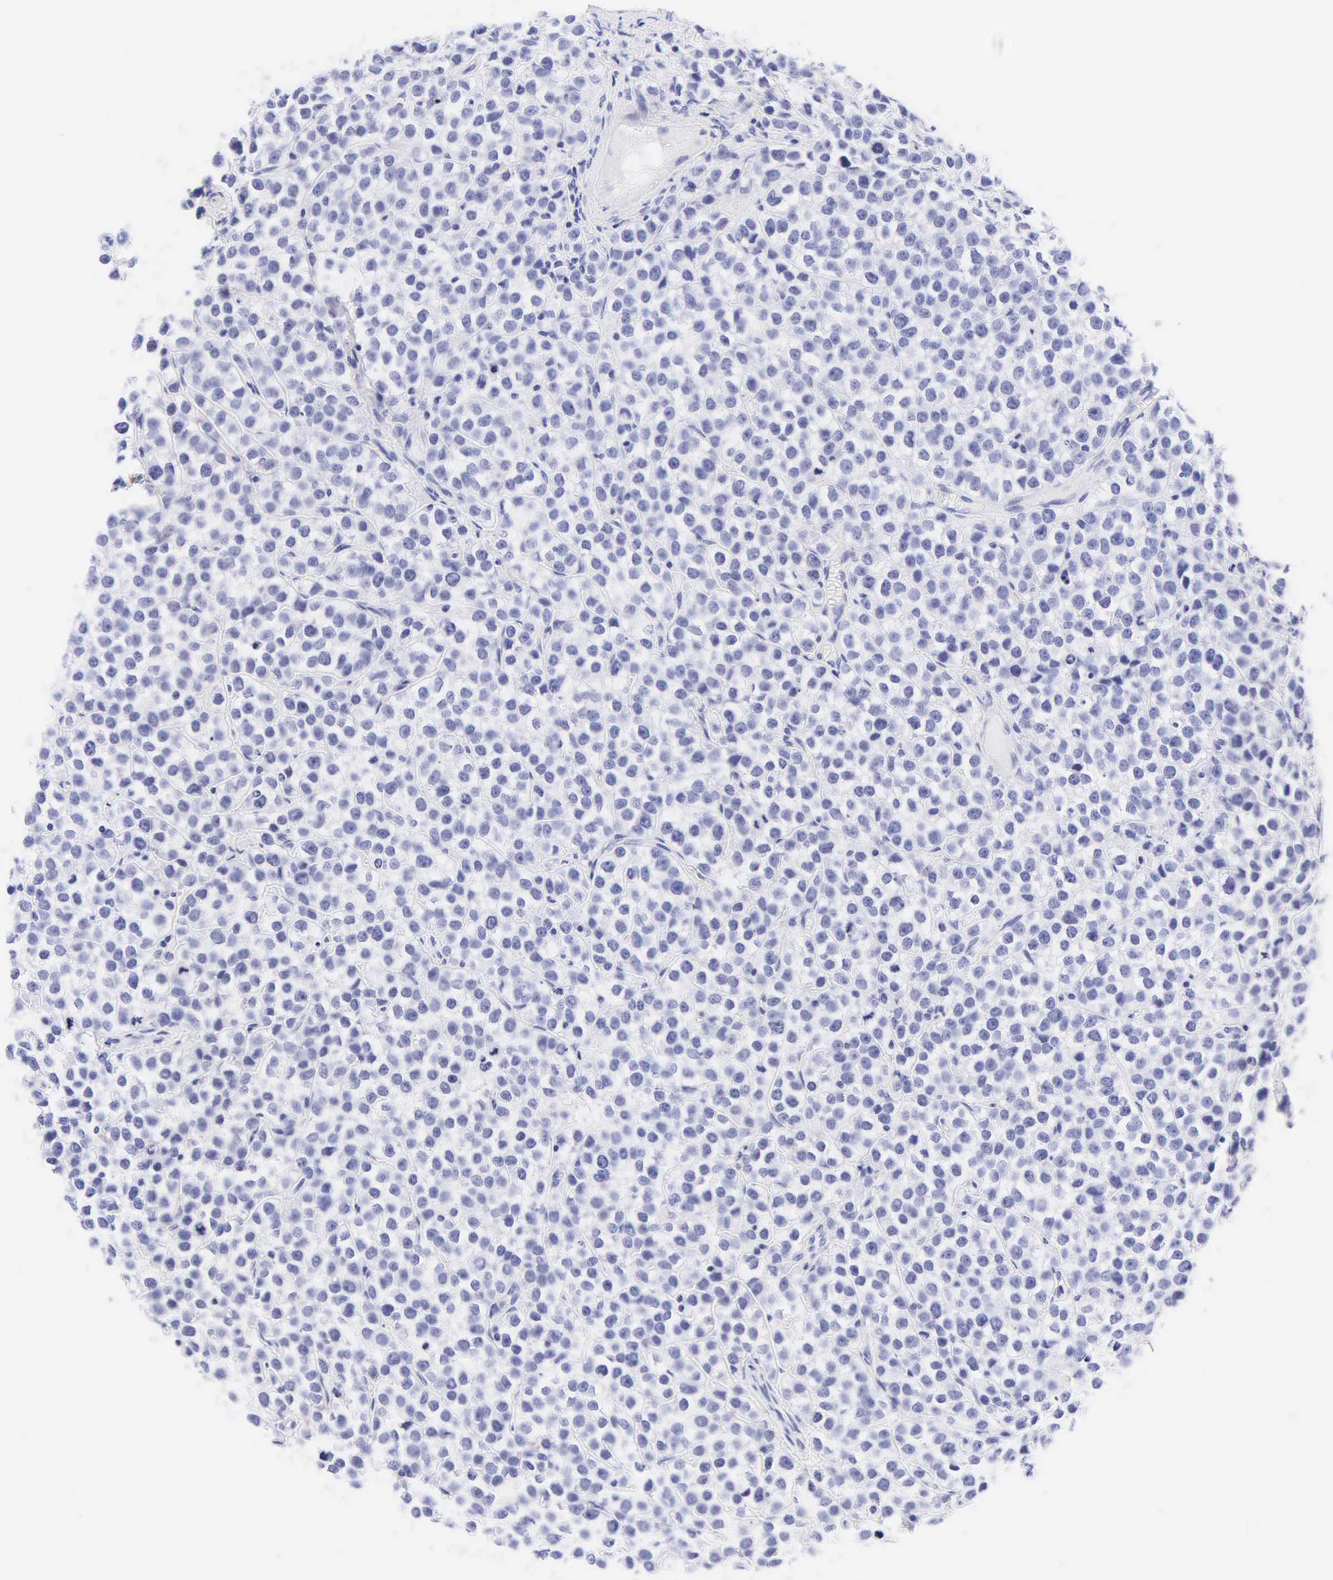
{"staining": {"intensity": "negative", "quantity": "none", "location": "none"}, "tissue": "testis cancer", "cell_type": "Tumor cells", "image_type": "cancer", "snomed": [{"axis": "morphology", "description": "Seminoma, NOS"}, {"axis": "topography", "description": "Testis"}], "caption": "An image of seminoma (testis) stained for a protein displays no brown staining in tumor cells.", "gene": "DES", "patient": {"sex": "male", "age": 25}}